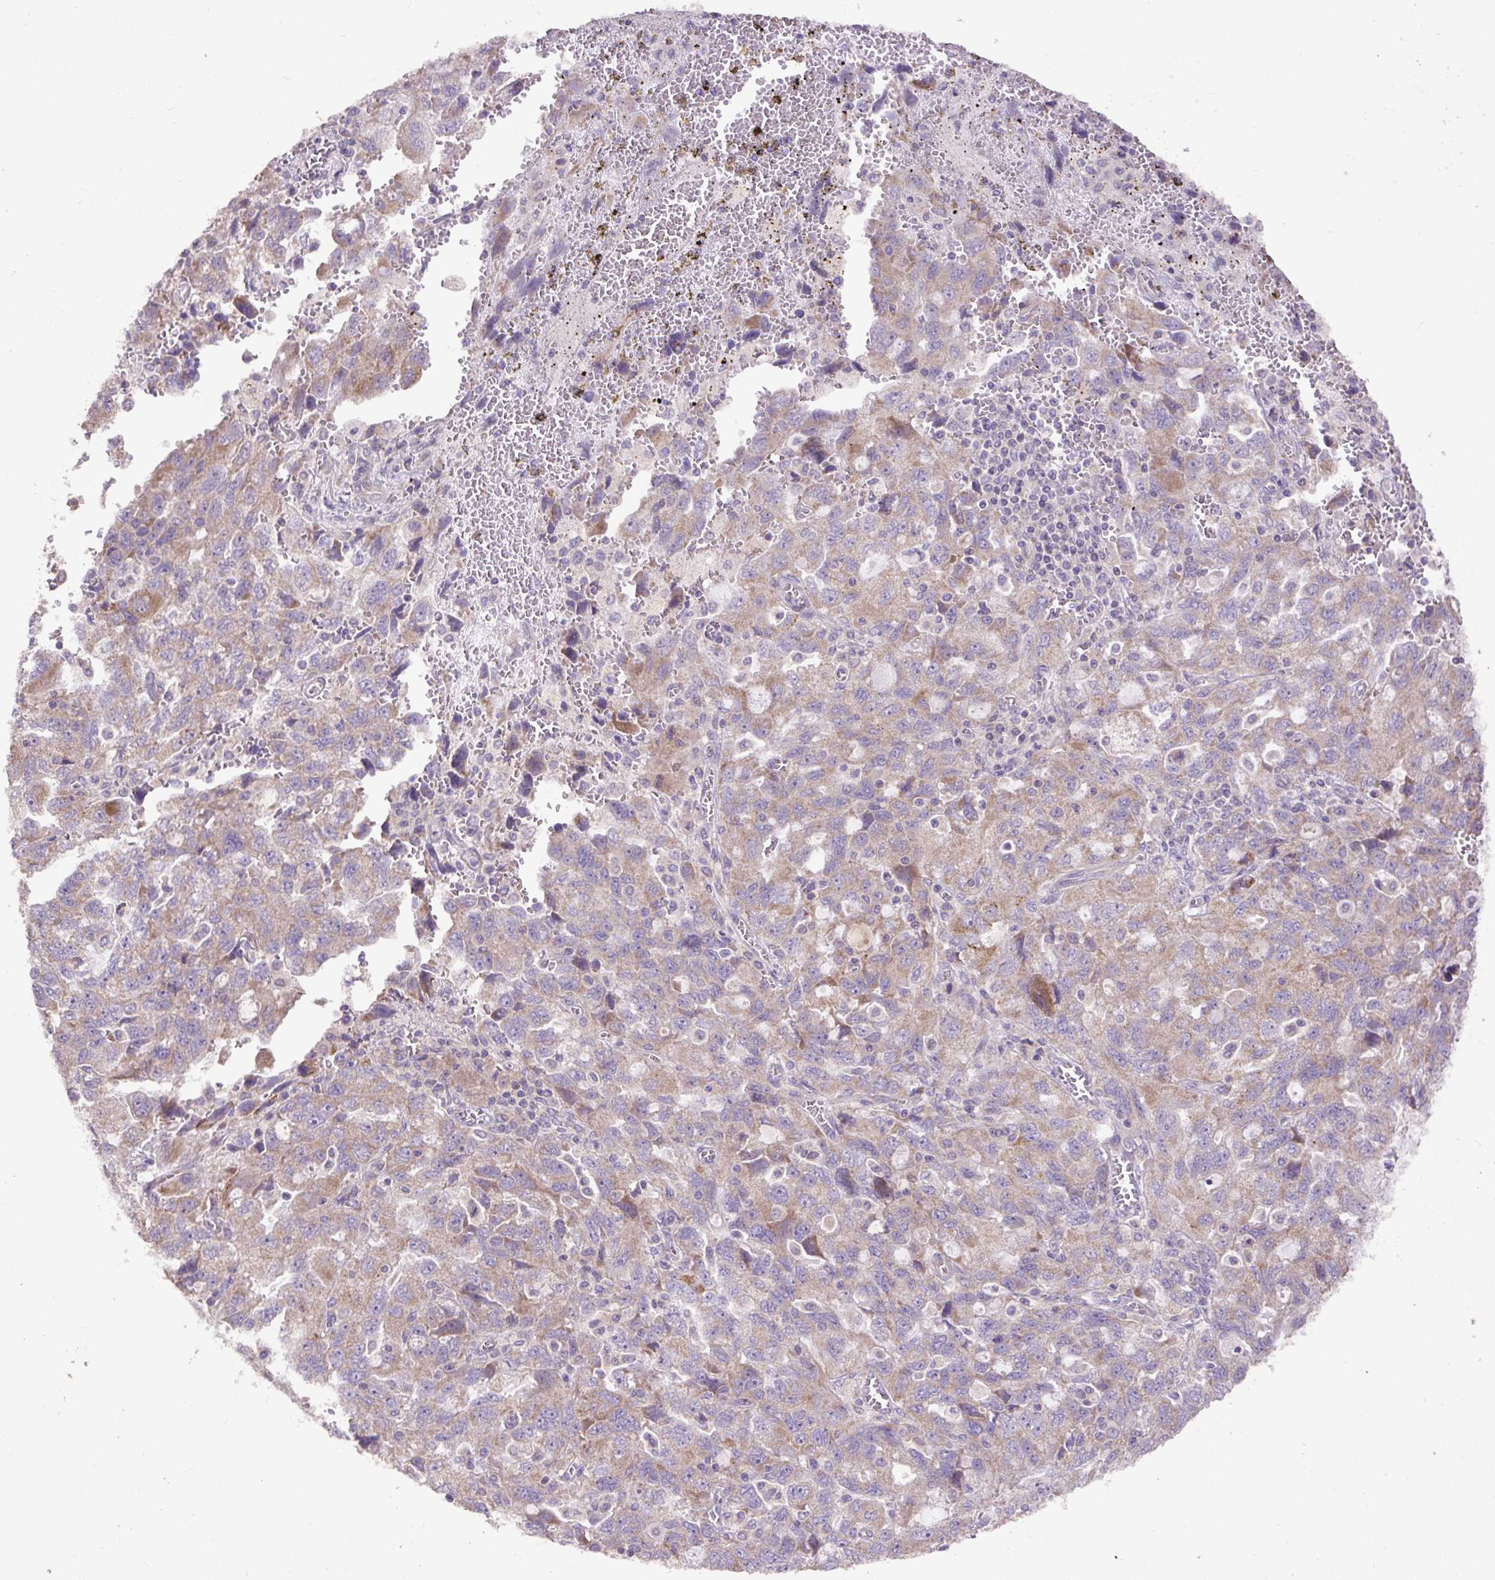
{"staining": {"intensity": "moderate", "quantity": "<25%", "location": "cytoplasmic/membranous"}, "tissue": "ovarian cancer", "cell_type": "Tumor cells", "image_type": "cancer", "snomed": [{"axis": "morphology", "description": "Carcinoma, NOS"}, {"axis": "morphology", "description": "Cystadenocarcinoma, serous, NOS"}, {"axis": "topography", "description": "Ovary"}], "caption": "IHC staining of ovarian cancer, which demonstrates low levels of moderate cytoplasmic/membranous expression in about <25% of tumor cells indicating moderate cytoplasmic/membranous protein positivity. The staining was performed using DAB (3,3'-diaminobenzidine) (brown) for protein detection and nuclei were counterstained in hematoxylin (blue).", "gene": "ABR", "patient": {"sex": "female", "age": 69}}